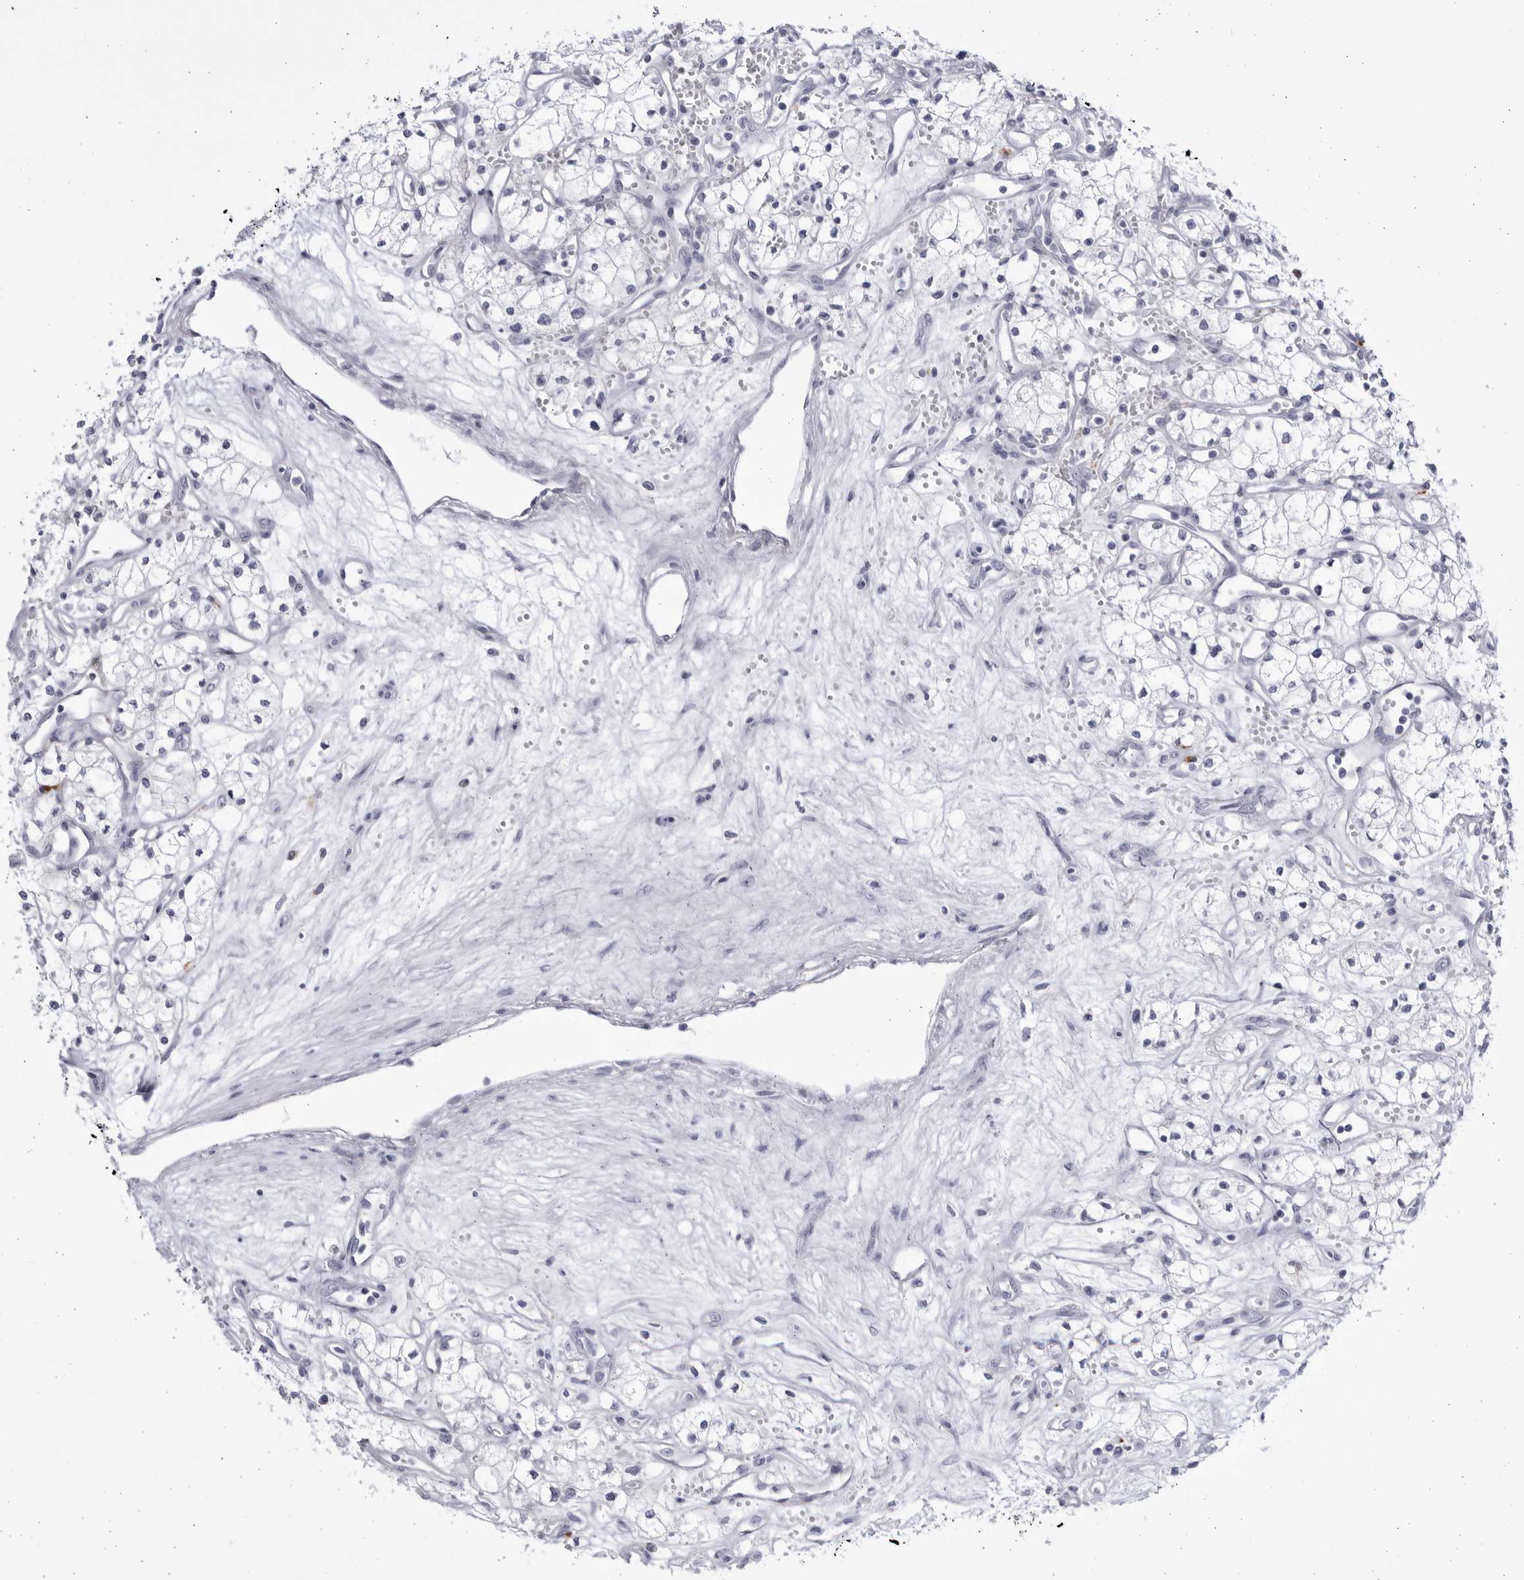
{"staining": {"intensity": "negative", "quantity": "none", "location": "none"}, "tissue": "renal cancer", "cell_type": "Tumor cells", "image_type": "cancer", "snomed": [{"axis": "morphology", "description": "Adenocarcinoma, NOS"}, {"axis": "topography", "description": "Kidney"}], "caption": "Tumor cells are negative for brown protein staining in renal adenocarcinoma.", "gene": "CCDC181", "patient": {"sex": "male", "age": 59}}